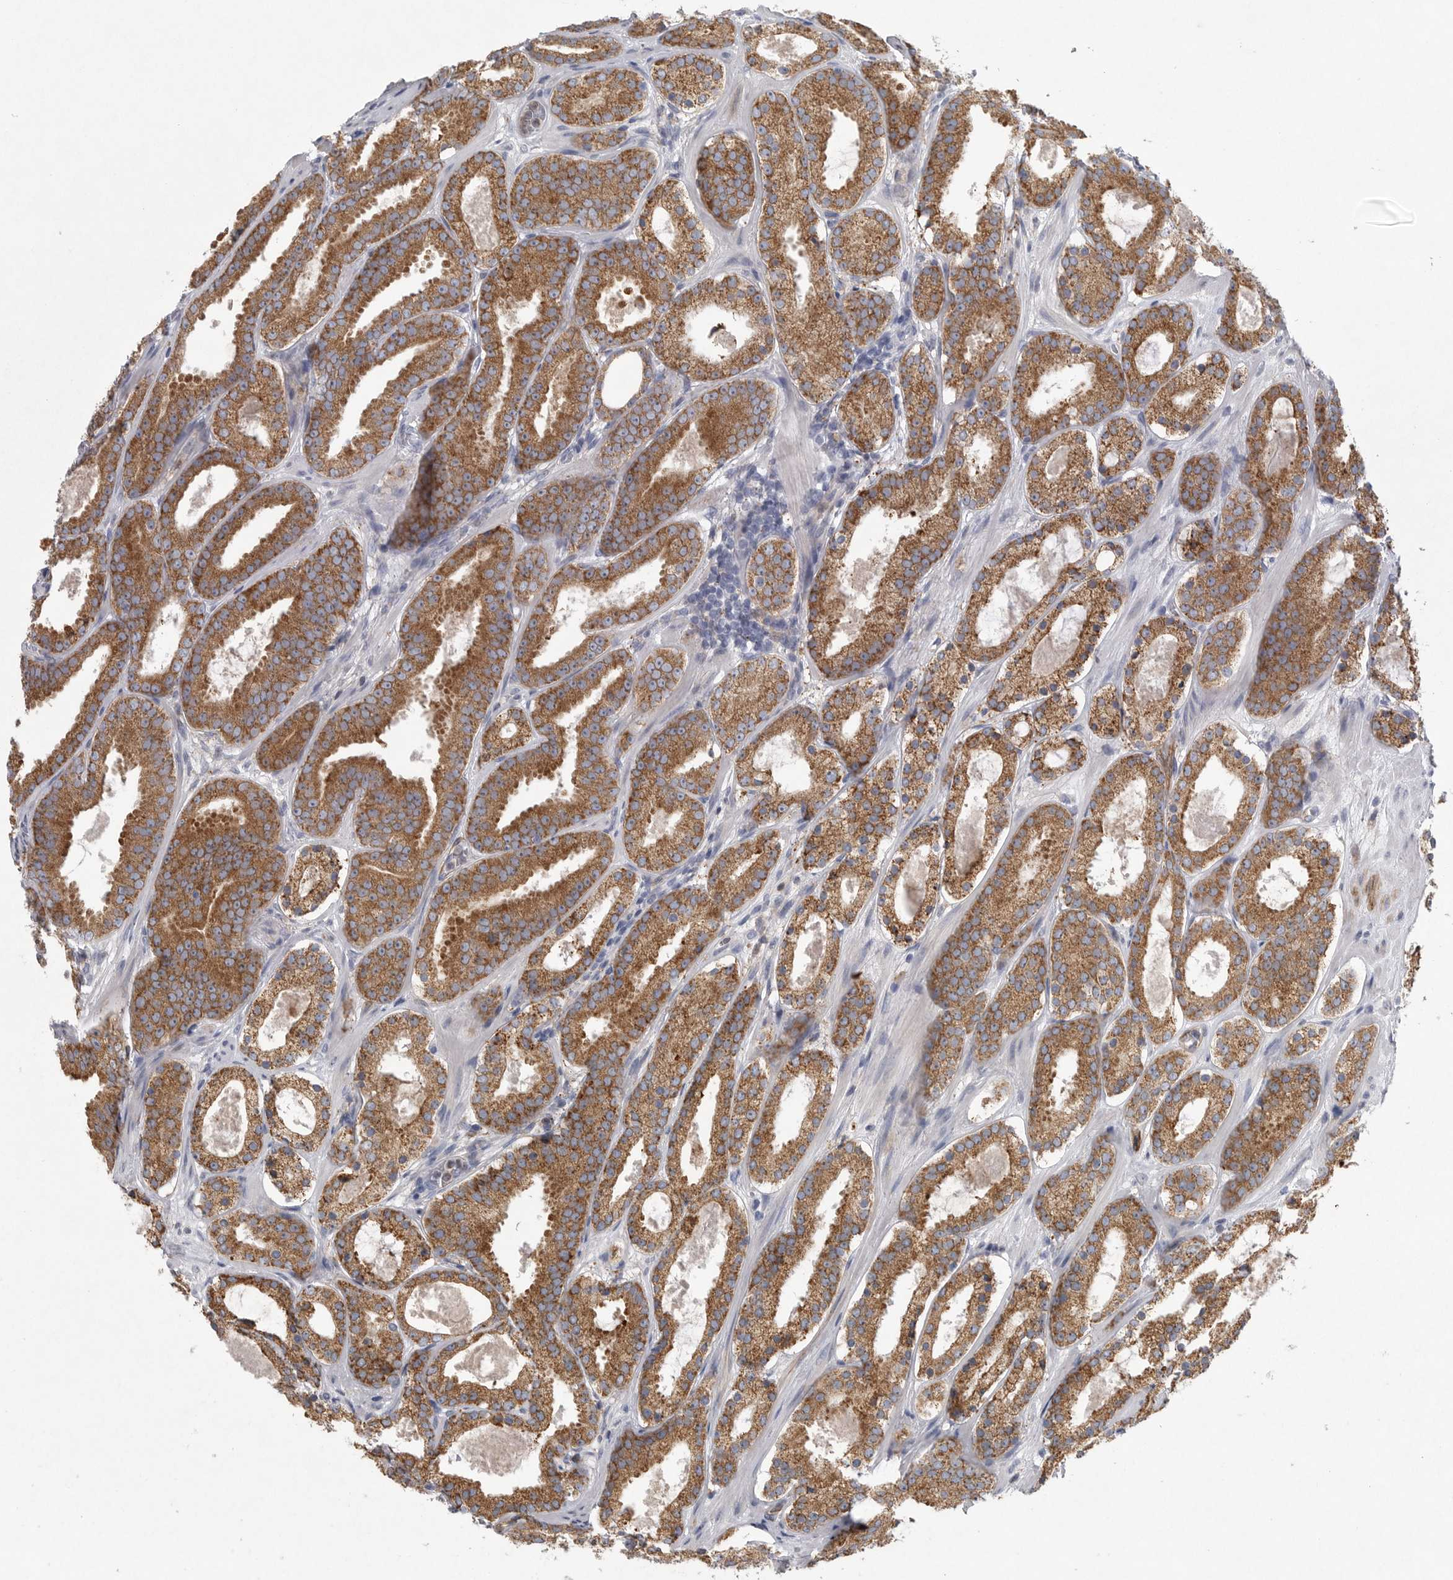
{"staining": {"intensity": "strong", "quantity": ">75%", "location": "cytoplasmic/membranous"}, "tissue": "prostate cancer", "cell_type": "Tumor cells", "image_type": "cancer", "snomed": [{"axis": "morphology", "description": "Adenocarcinoma, Low grade"}, {"axis": "topography", "description": "Prostate"}], "caption": "Strong cytoplasmic/membranous expression is seen in approximately >75% of tumor cells in prostate cancer (adenocarcinoma (low-grade)). Nuclei are stained in blue.", "gene": "MINPP1", "patient": {"sex": "male", "age": 69}}